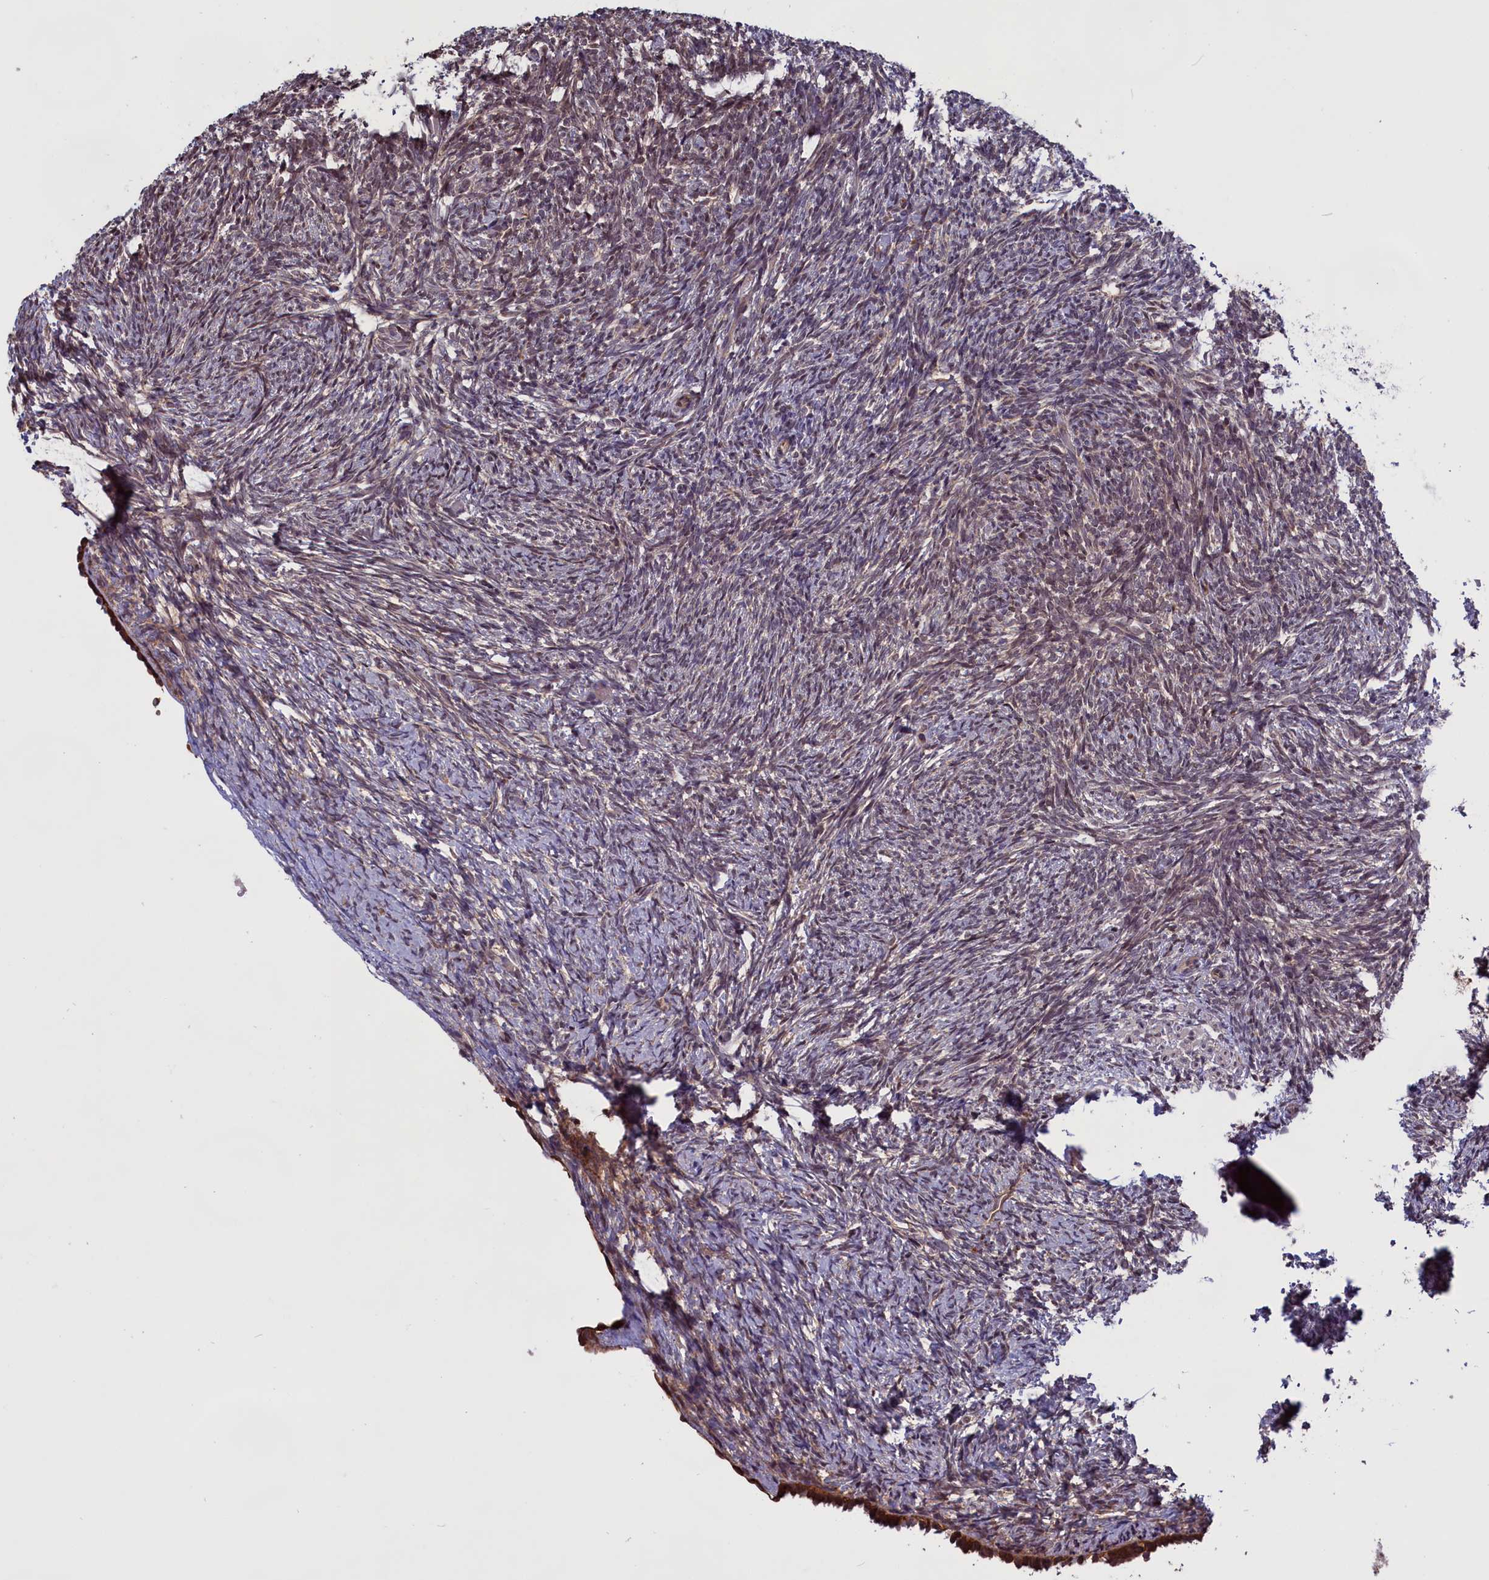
{"staining": {"intensity": "strong", "quantity": ">75%", "location": "cytoplasmic/membranous"}, "tissue": "ovary", "cell_type": "Follicle cells", "image_type": "normal", "snomed": [{"axis": "morphology", "description": "Normal tissue, NOS"}, {"axis": "topography", "description": "Ovary"}], "caption": "Ovary stained with DAB (3,3'-diaminobenzidine) IHC displays high levels of strong cytoplasmic/membranous expression in about >75% of follicle cells. Ihc stains the protein of interest in brown and the nuclei are stained blue.", "gene": "DENND1B", "patient": {"sex": "female", "age": 60}}